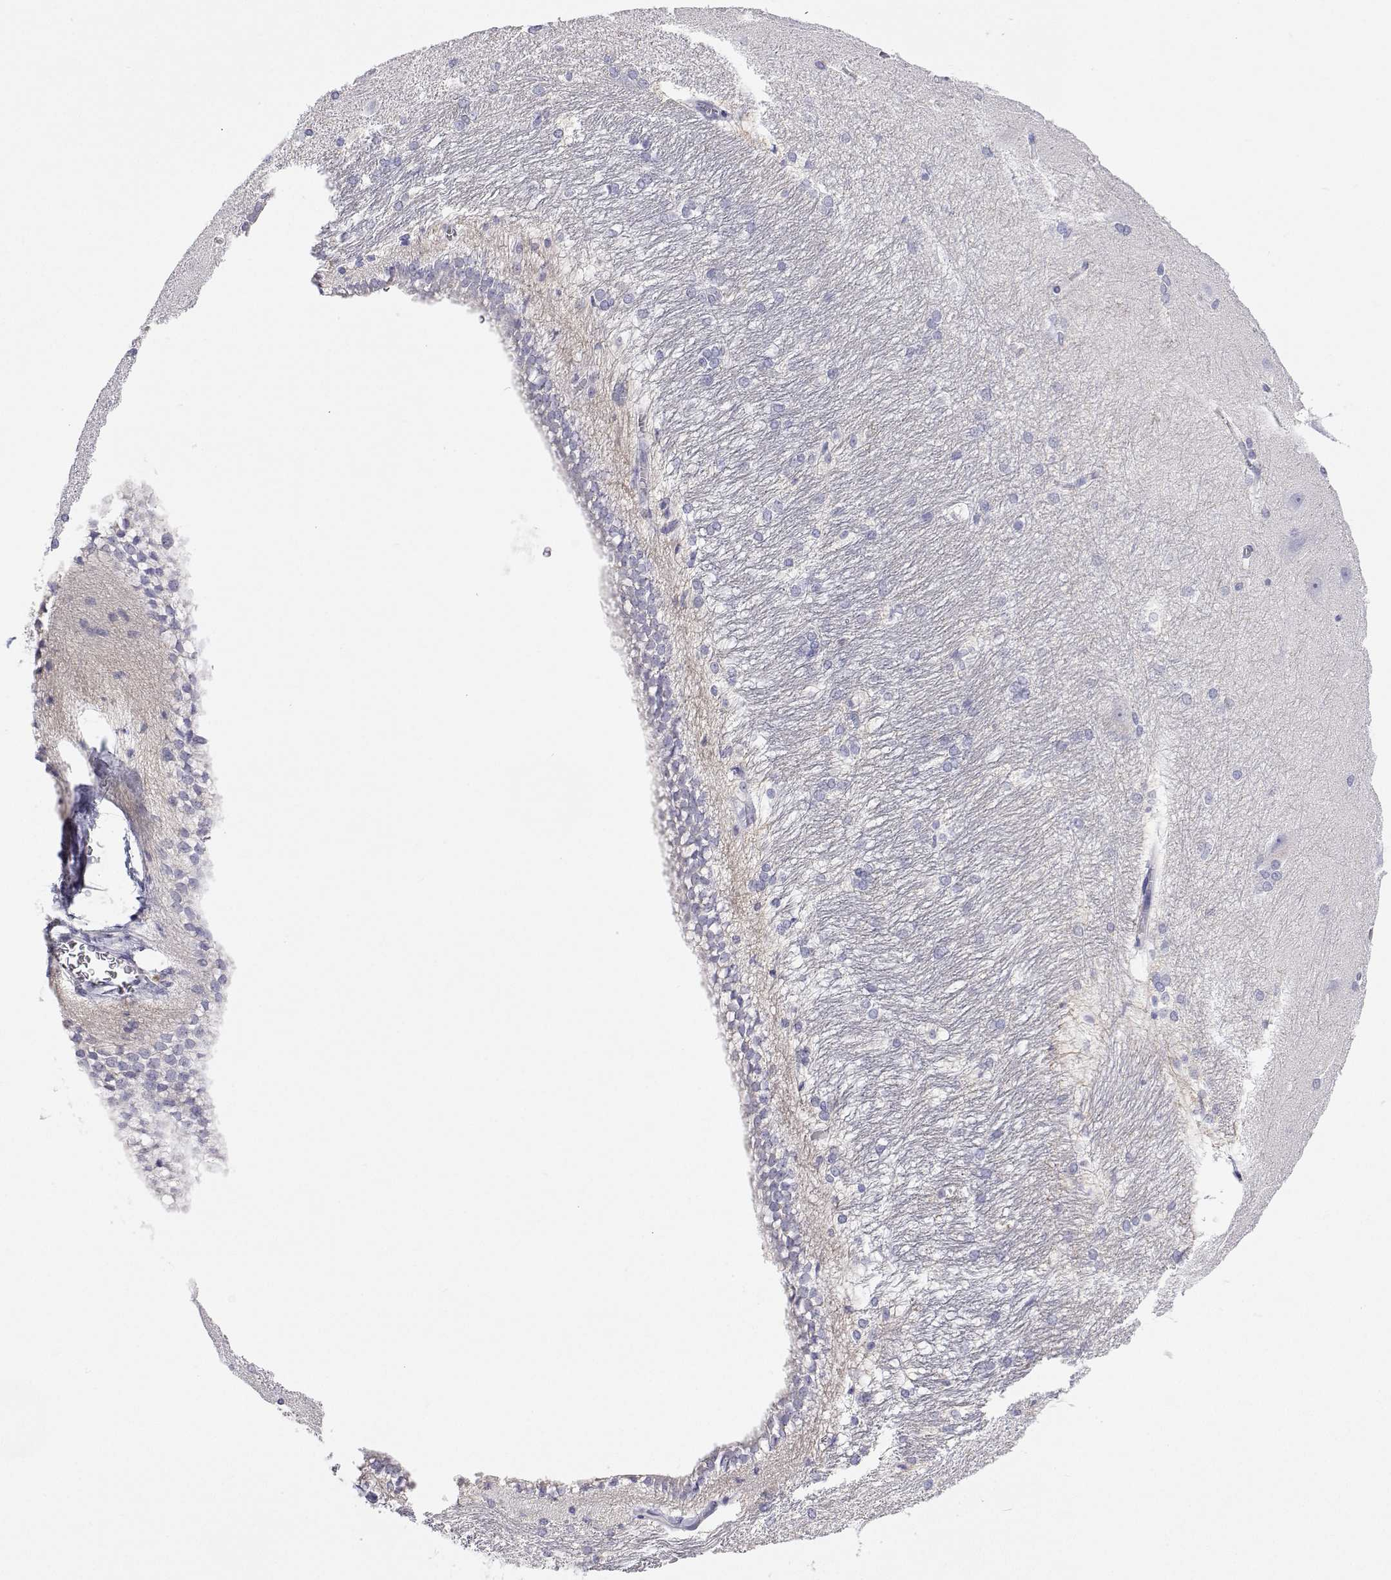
{"staining": {"intensity": "negative", "quantity": "none", "location": "none"}, "tissue": "hippocampus", "cell_type": "Glial cells", "image_type": "normal", "snomed": [{"axis": "morphology", "description": "Normal tissue, NOS"}, {"axis": "topography", "description": "Cerebral cortex"}, {"axis": "topography", "description": "Hippocampus"}], "caption": "DAB (3,3'-diaminobenzidine) immunohistochemical staining of benign hippocampus shows no significant expression in glial cells.", "gene": "ANKRD65", "patient": {"sex": "female", "age": 19}}